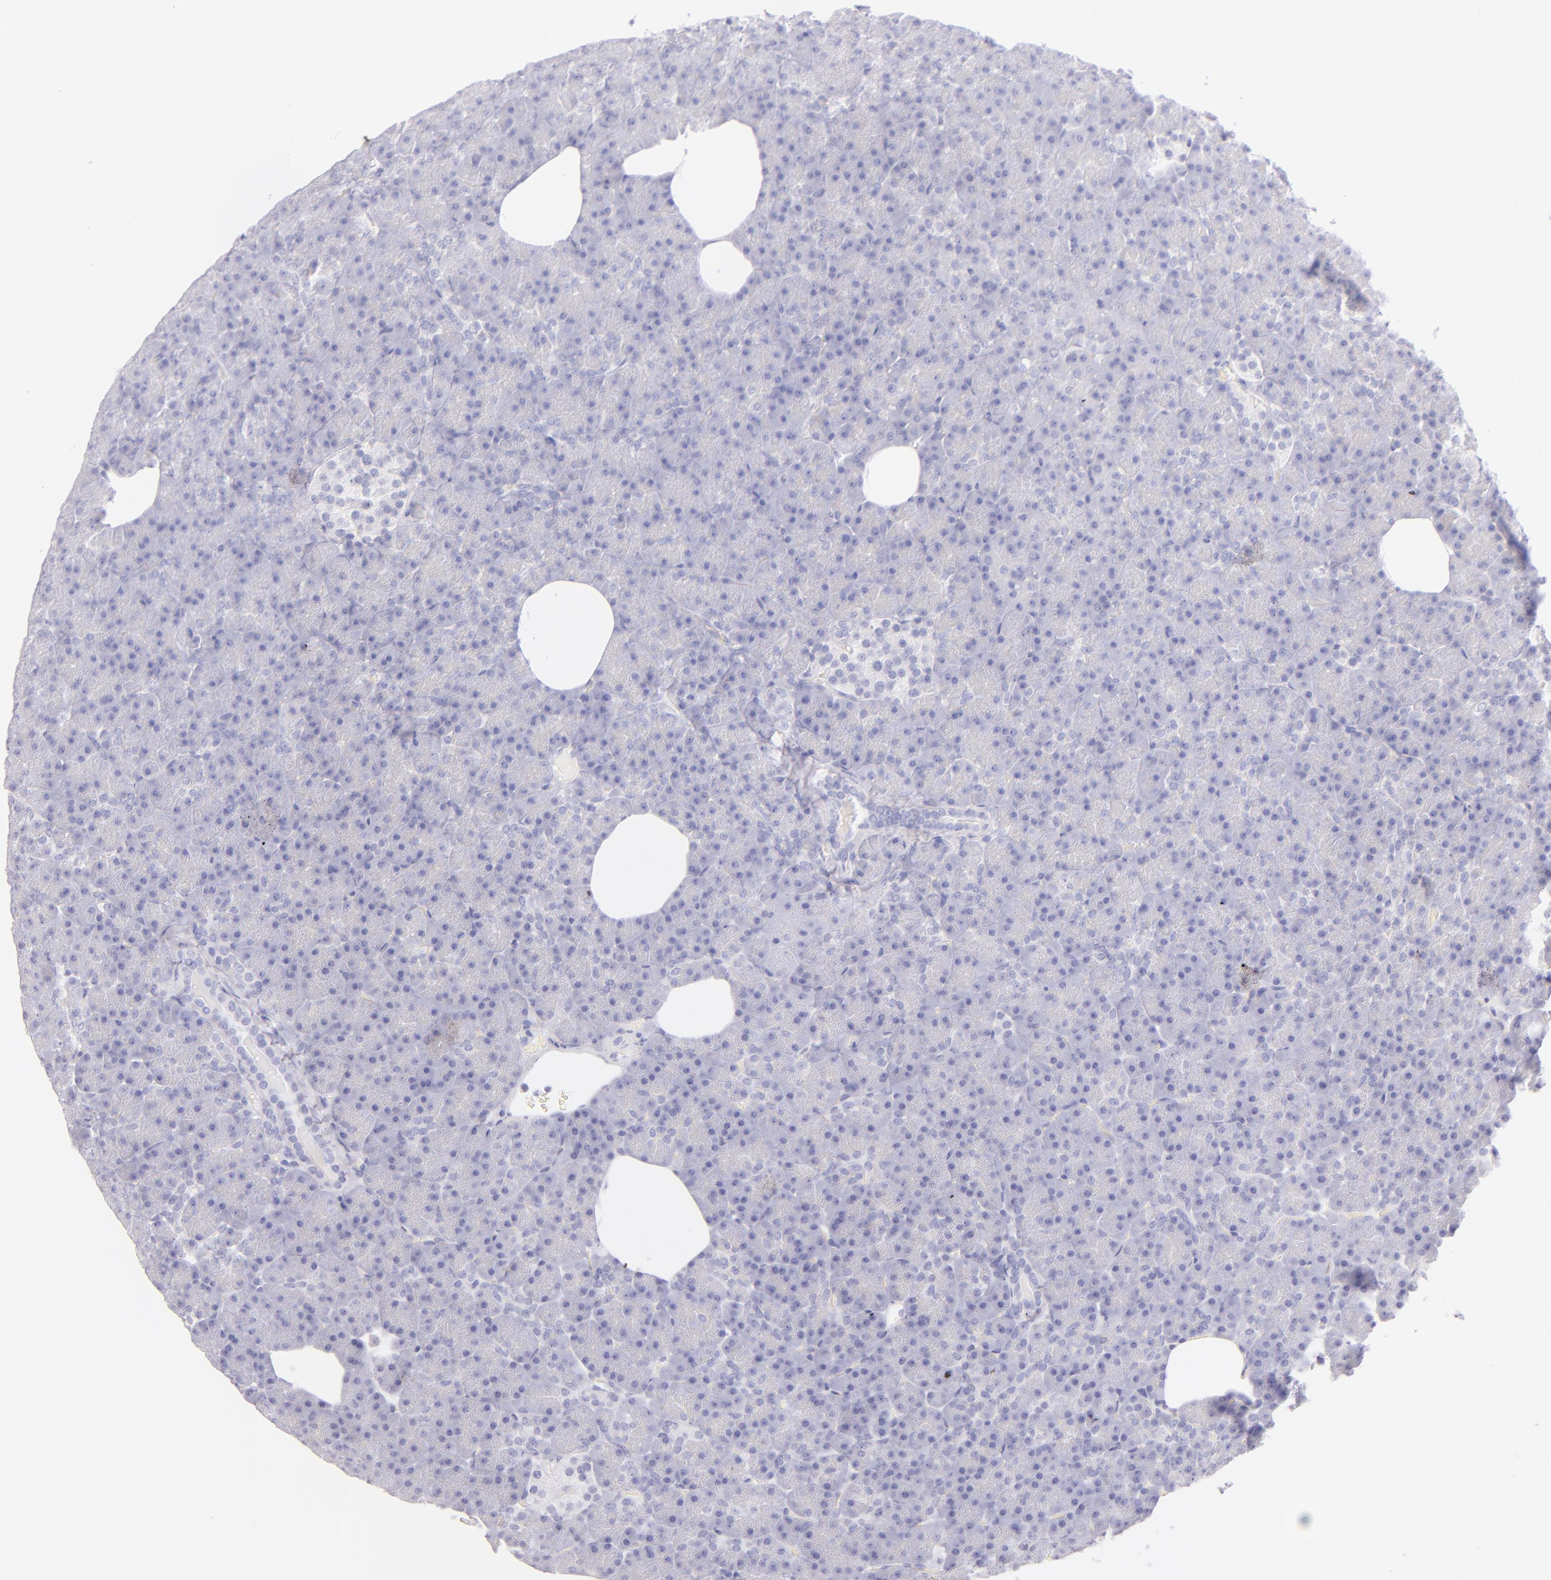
{"staining": {"intensity": "negative", "quantity": "none", "location": "none"}, "tissue": "pancreas", "cell_type": "Exocrine glandular cells", "image_type": "normal", "snomed": [{"axis": "morphology", "description": "Normal tissue, NOS"}, {"axis": "topography", "description": "Pancreas"}], "caption": "This image is of normal pancreas stained with immunohistochemistry to label a protein in brown with the nuclei are counter-stained blue. There is no staining in exocrine glandular cells. (DAB immunohistochemistry with hematoxylin counter stain).", "gene": "SDC1", "patient": {"sex": "female", "age": 35}}